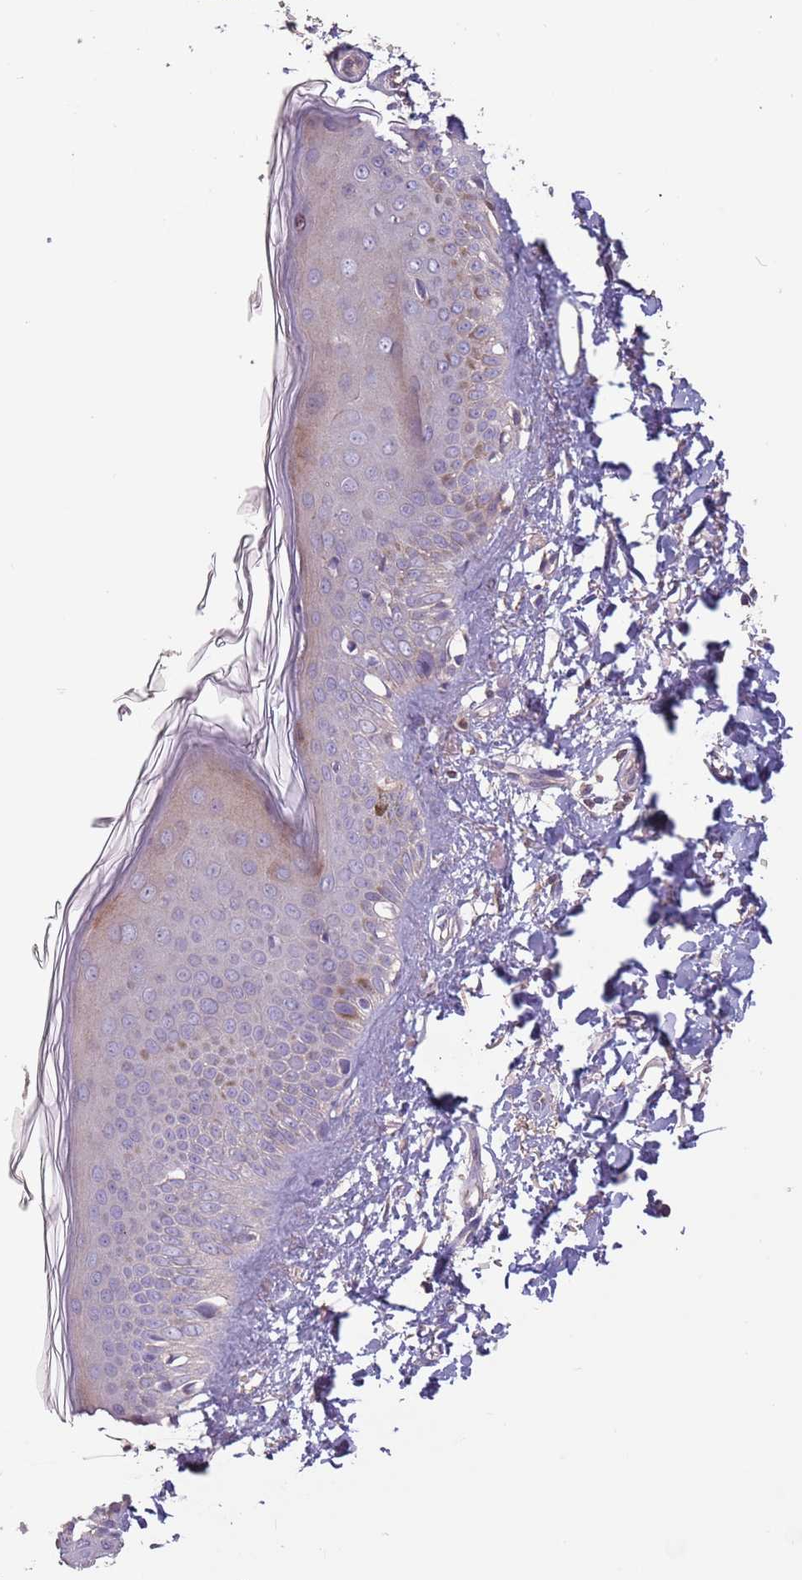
{"staining": {"intensity": "weak", "quantity": ">75%", "location": "cytoplasmic/membranous"}, "tissue": "skin", "cell_type": "Fibroblasts", "image_type": "normal", "snomed": [{"axis": "morphology", "description": "Normal tissue, NOS"}, {"axis": "topography", "description": "Skin"}], "caption": "This histopathology image demonstrates immunohistochemistry (IHC) staining of benign human skin, with low weak cytoplasmic/membranous expression in about >75% of fibroblasts.", "gene": "MBD3L1", "patient": {"sex": "female", "age": 58}}